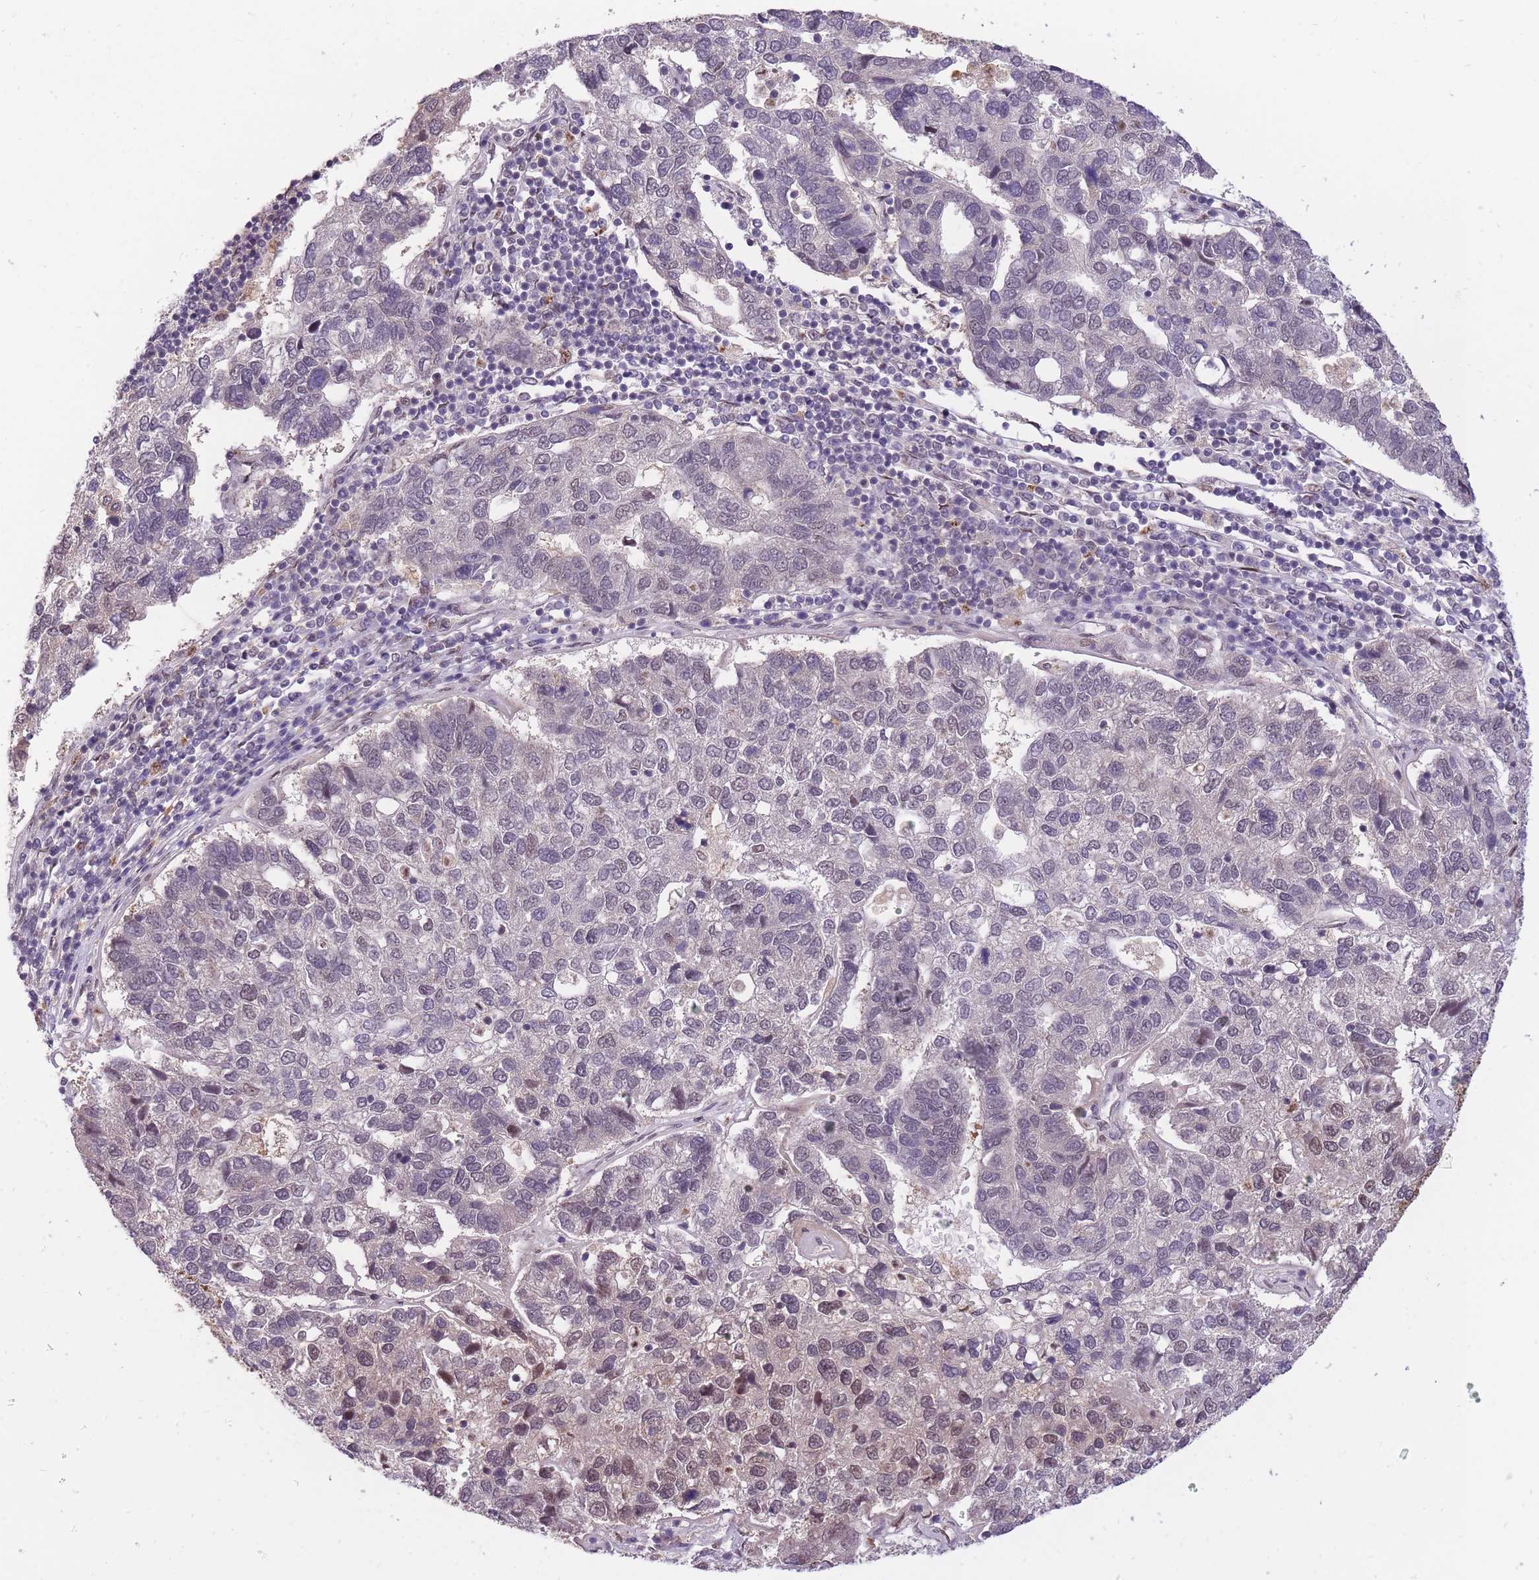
{"staining": {"intensity": "weak", "quantity": "<25%", "location": "cytoplasmic/membranous,nuclear"}, "tissue": "pancreatic cancer", "cell_type": "Tumor cells", "image_type": "cancer", "snomed": [{"axis": "morphology", "description": "Adenocarcinoma, NOS"}, {"axis": "topography", "description": "Pancreas"}], "caption": "High power microscopy histopathology image of an immunohistochemistry (IHC) histopathology image of pancreatic cancer, revealing no significant expression in tumor cells.", "gene": "CDIP1", "patient": {"sex": "female", "age": 61}}